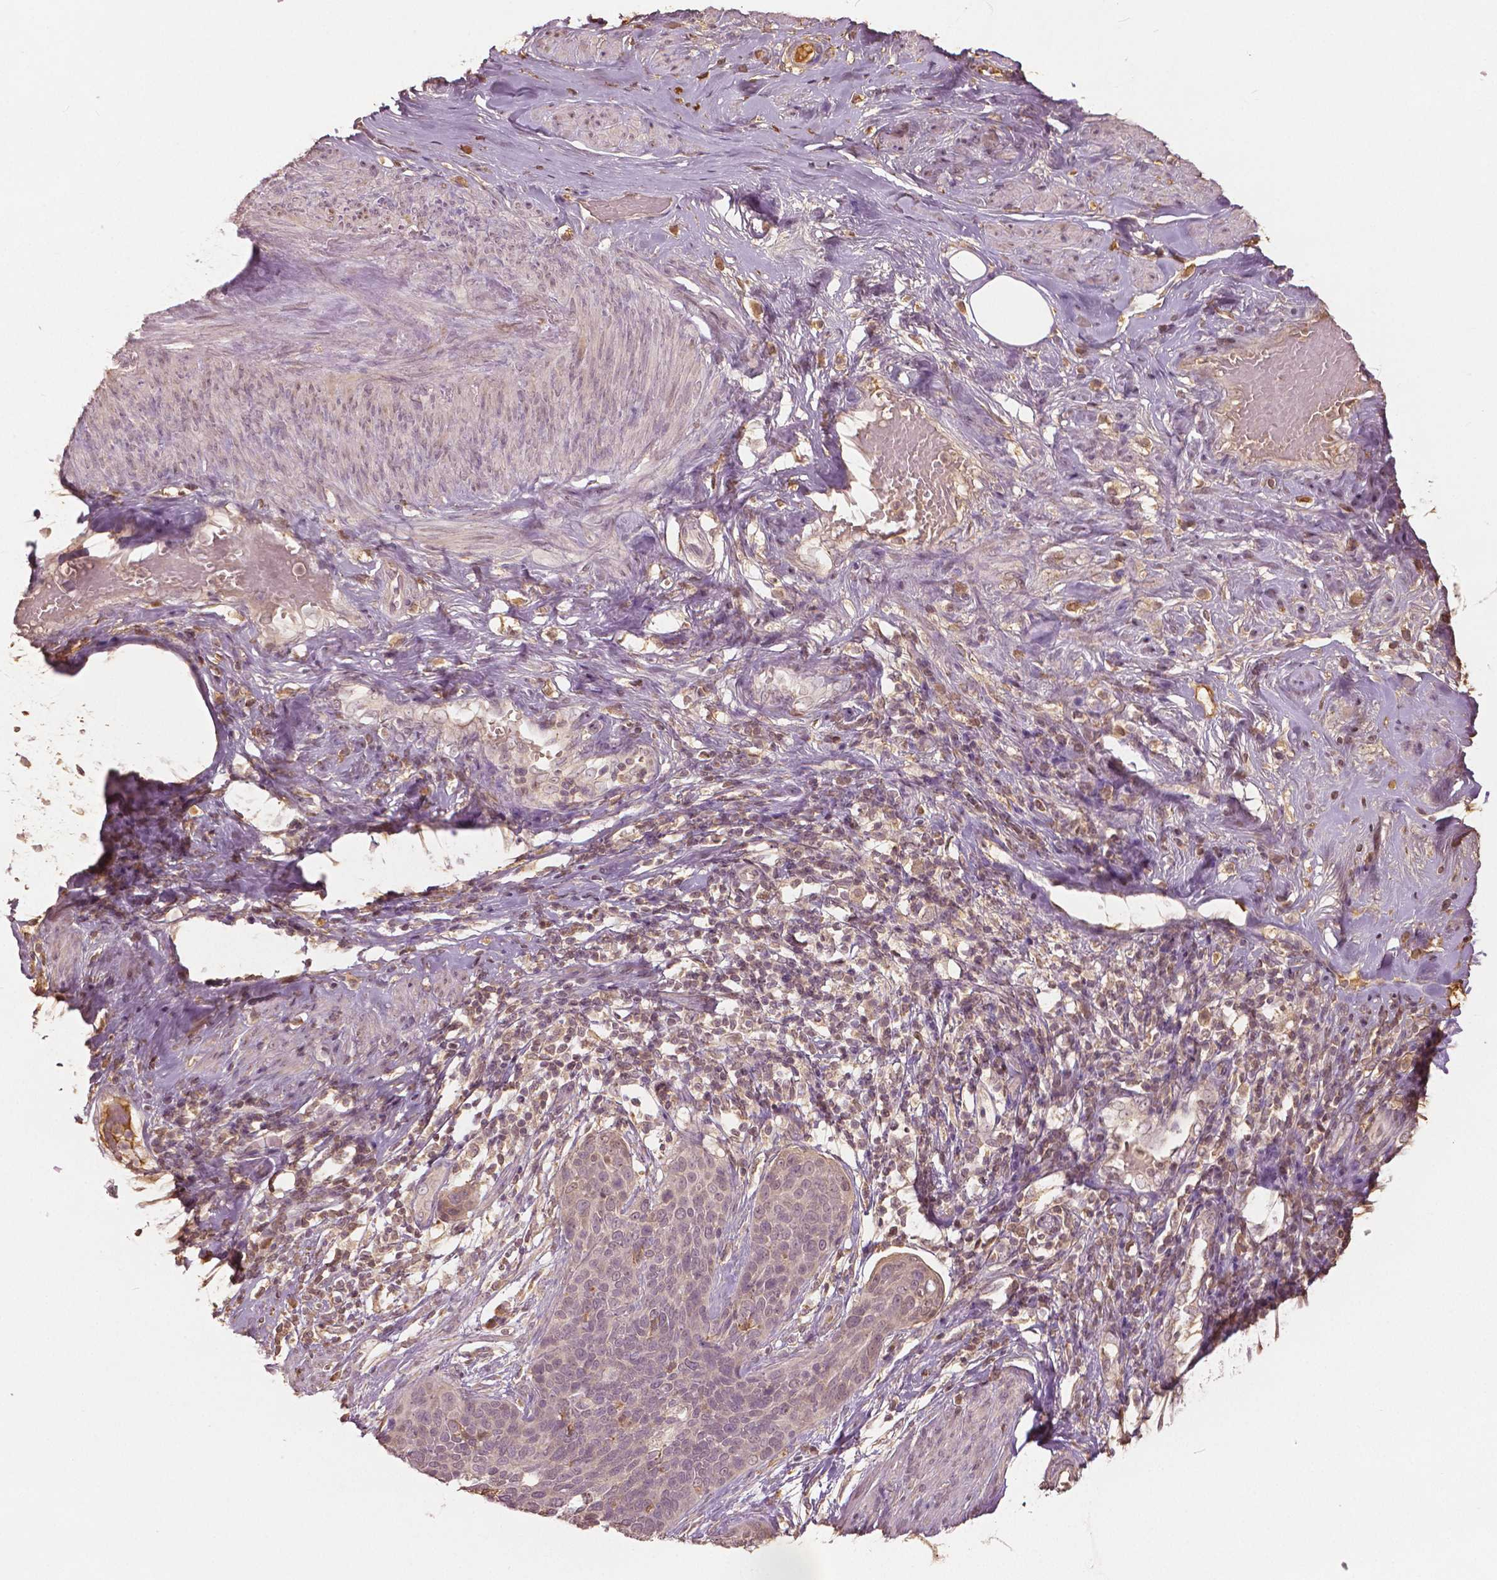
{"staining": {"intensity": "weak", "quantity": "25%-75%", "location": "nuclear"}, "tissue": "cervical cancer", "cell_type": "Tumor cells", "image_type": "cancer", "snomed": [{"axis": "morphology", "description": "Squamous cell carcinoma, NOS"}, {"axis": "topography", "description": "Cervix"}], "caption": "The photomicrograph shows immunohistochemical staining of squamous cell carcinoma (cervical). There is weak nuclear expression is seen in approximately 25%-75% of tumor cells. The staining is performed using DAB (3,3'-diaminobenzidine) brown chromogen to label protein expression. The nuclei are counter-stained blue using hematoxylin.", "gene": "ANGPTL4", "patient": {"sex": "female", "age": 69}}